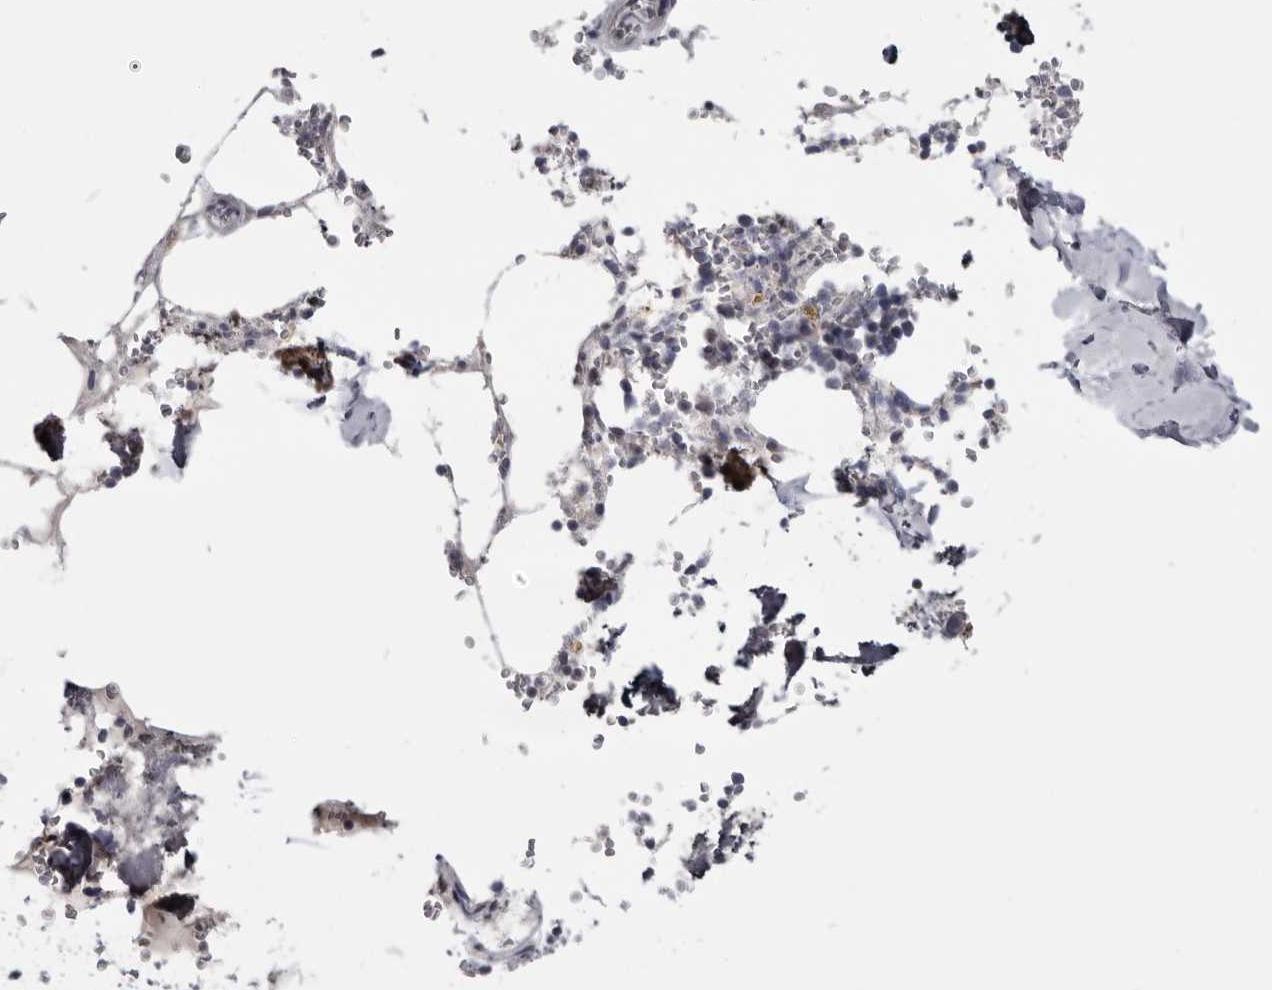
{"staining": {"intensity": "negative", "quantity": "none", "location": "none"}, "tissue": "bone marrow", "cell_type": "Hematopoietic cells", "image_type": "normal", "snomed": [{"axis": "morphology", "description": "Normal tissue, NOS"}, {"axis": "topography", "description": "Bone marrow"}], "caption": "Protein analysis of unremarkable bone marrow exhibits no significant staining in hematopoietic cells. (DAB immunohistochemistry (IHC), high magnification).", "gene": "CGN", "patient": {"sex": "male", "age": 70}}